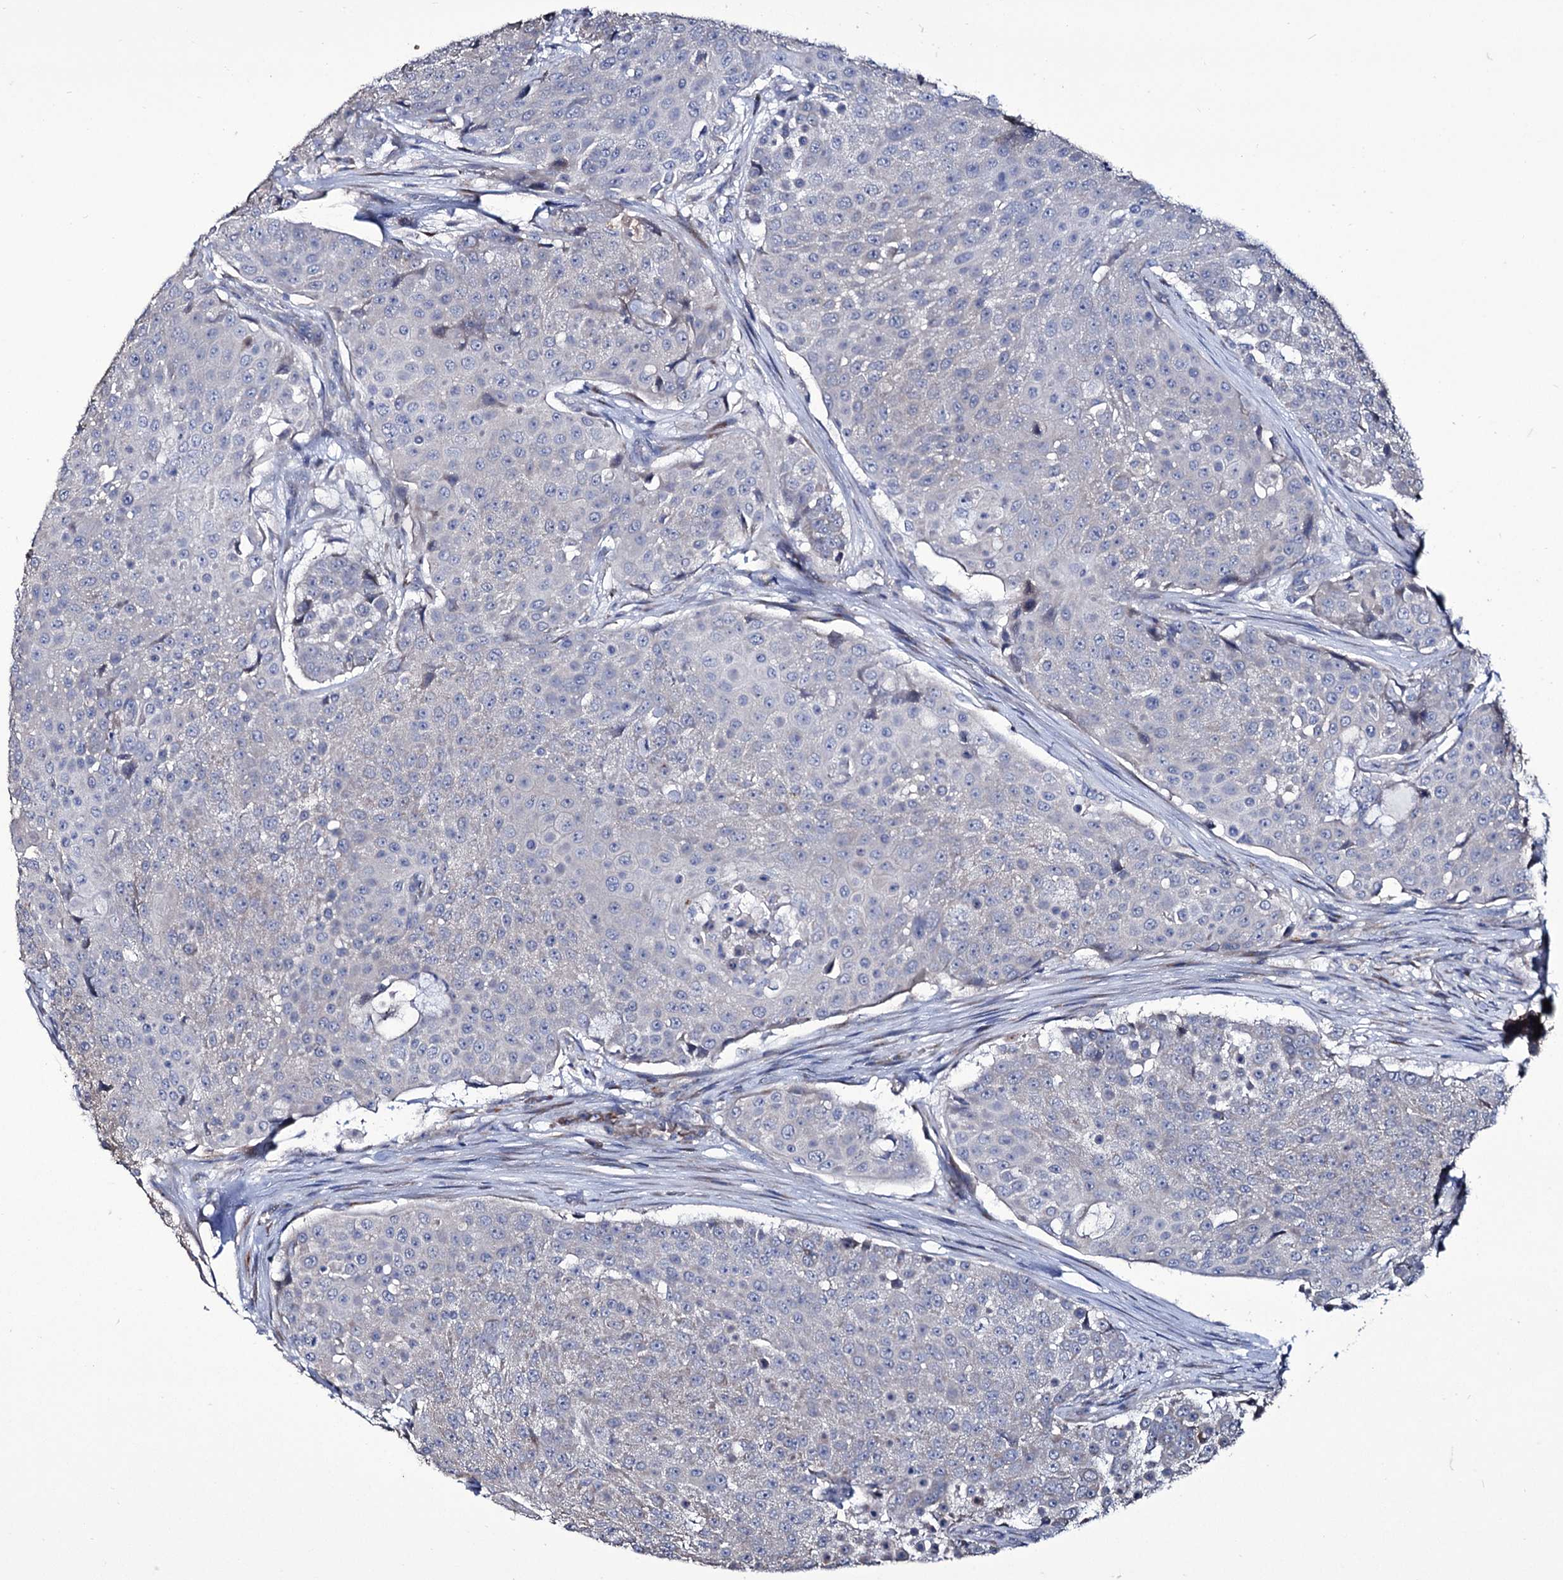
{"staining": {"intensity": "negative", "quantity": "none", "location": "none"}, "tissue": "urothelial cancer", "cell_type": "Tumor cells", "image_type": "cancer", "snomed": [{"axis": "morphology", "description": "Urothelial carcinoma, High grade"}, {"axis": "topography", "description": "Urinary bladder"}], "caption": "Tumor cells are negative for brown protein staining in urothelial cancer.", "gene": "TUBGCP5", "patient": {"sex": "female", "age": 63}}